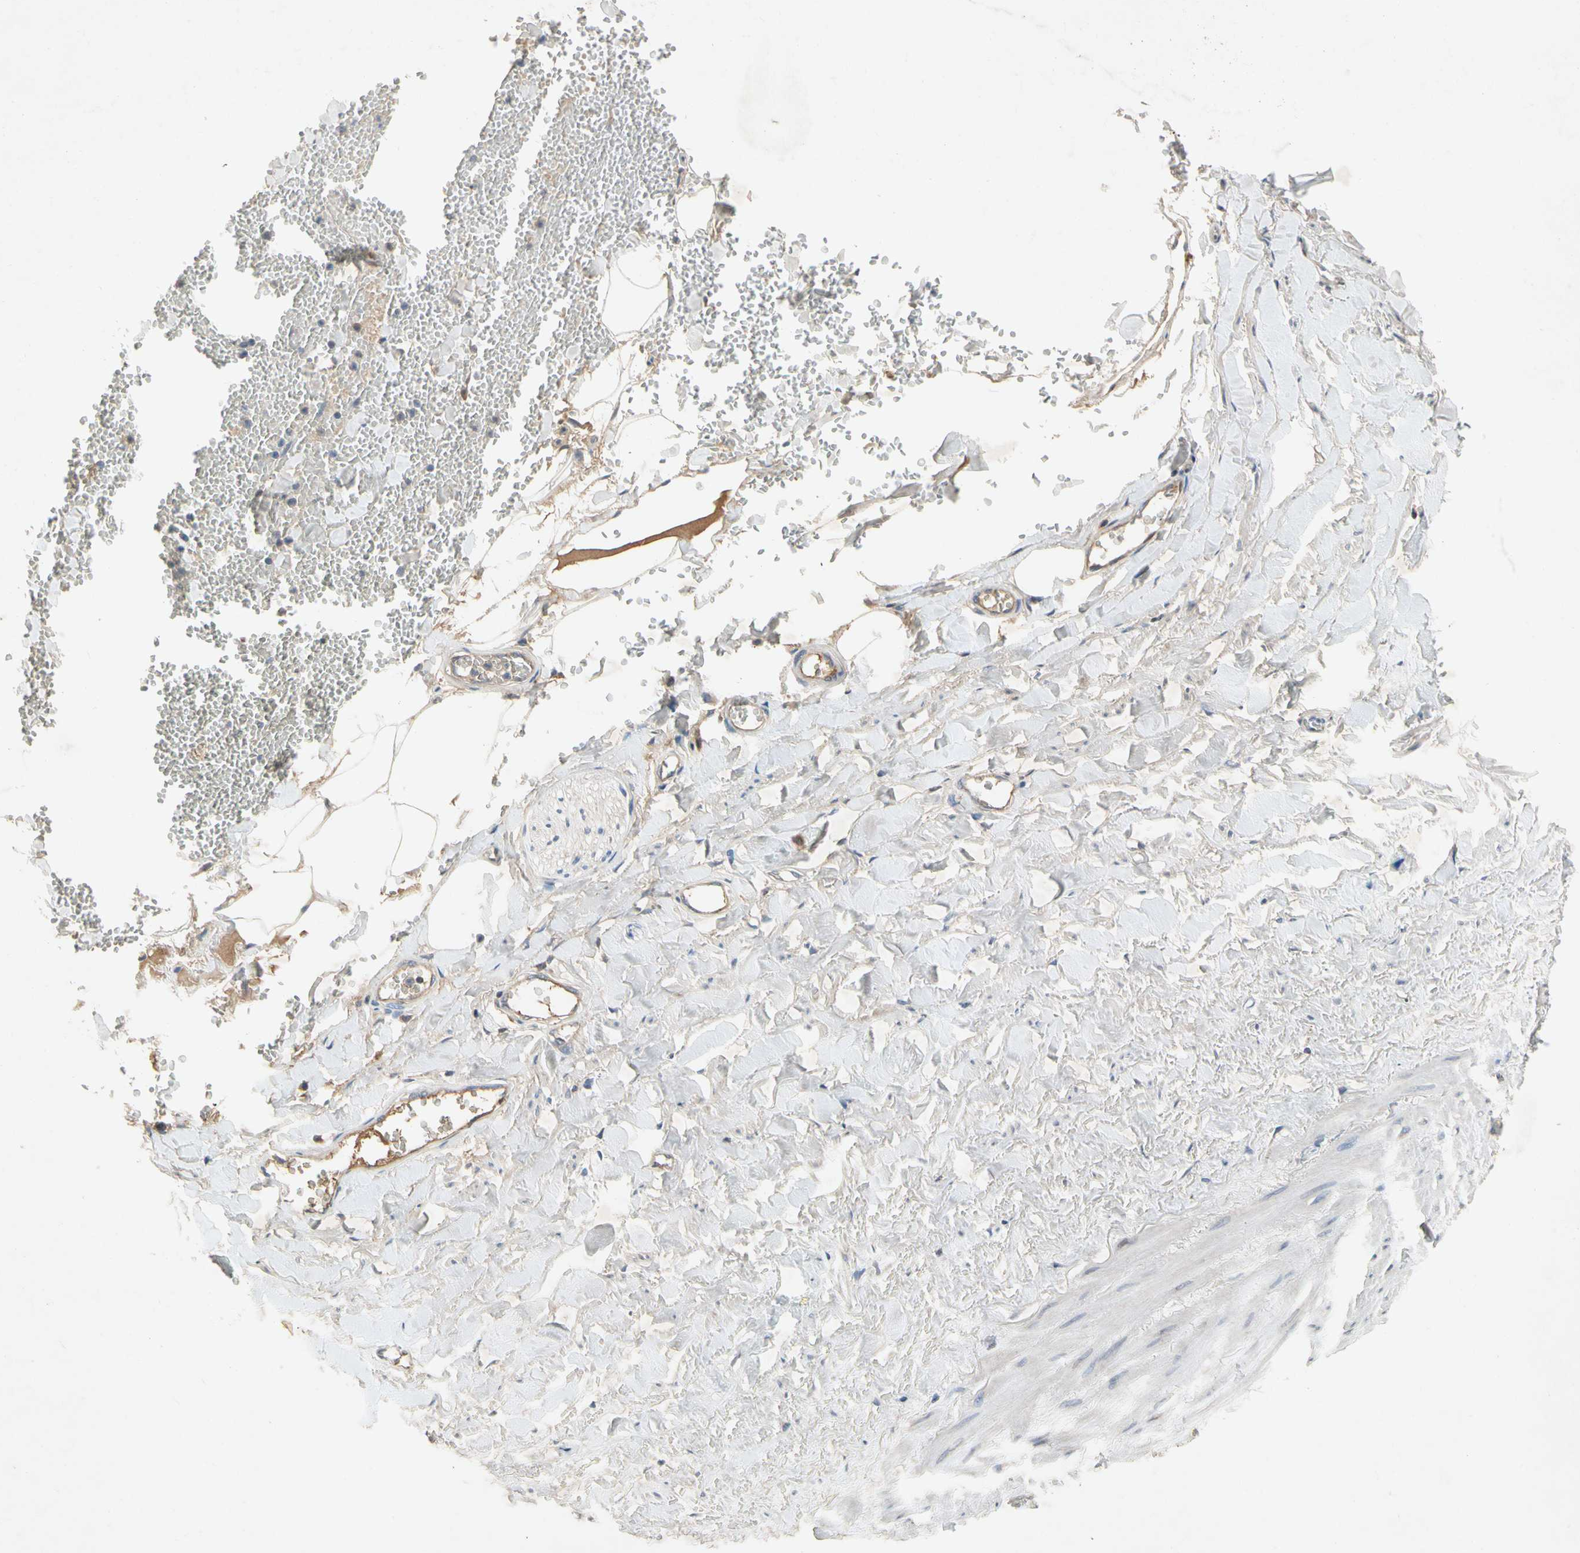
{"staining": {"intensity": "weak", "quantity": ">75%", "location": "cytoplasmic/membranous"}, "tissue": "adipose tissue", "cell_type": "Adipocytes", "image_type": "normal", "snomed": [{"axis": "morphology", "description": "Normal tissue, NOS"}, {"axis": "topography", "description": "Adipose tissue"}, {"axis": "topography", "description": "Peripheral nerve tissue"}], "caption": "A high-resolution micrograph shows IHC staining of normal adipose tissue, which demonstrates weak cytoplasmic/membranous expression in approximately >75% of adipocytes.", "gene": "NDFIP2", "patient": {"sex": "male", "age": 52}}